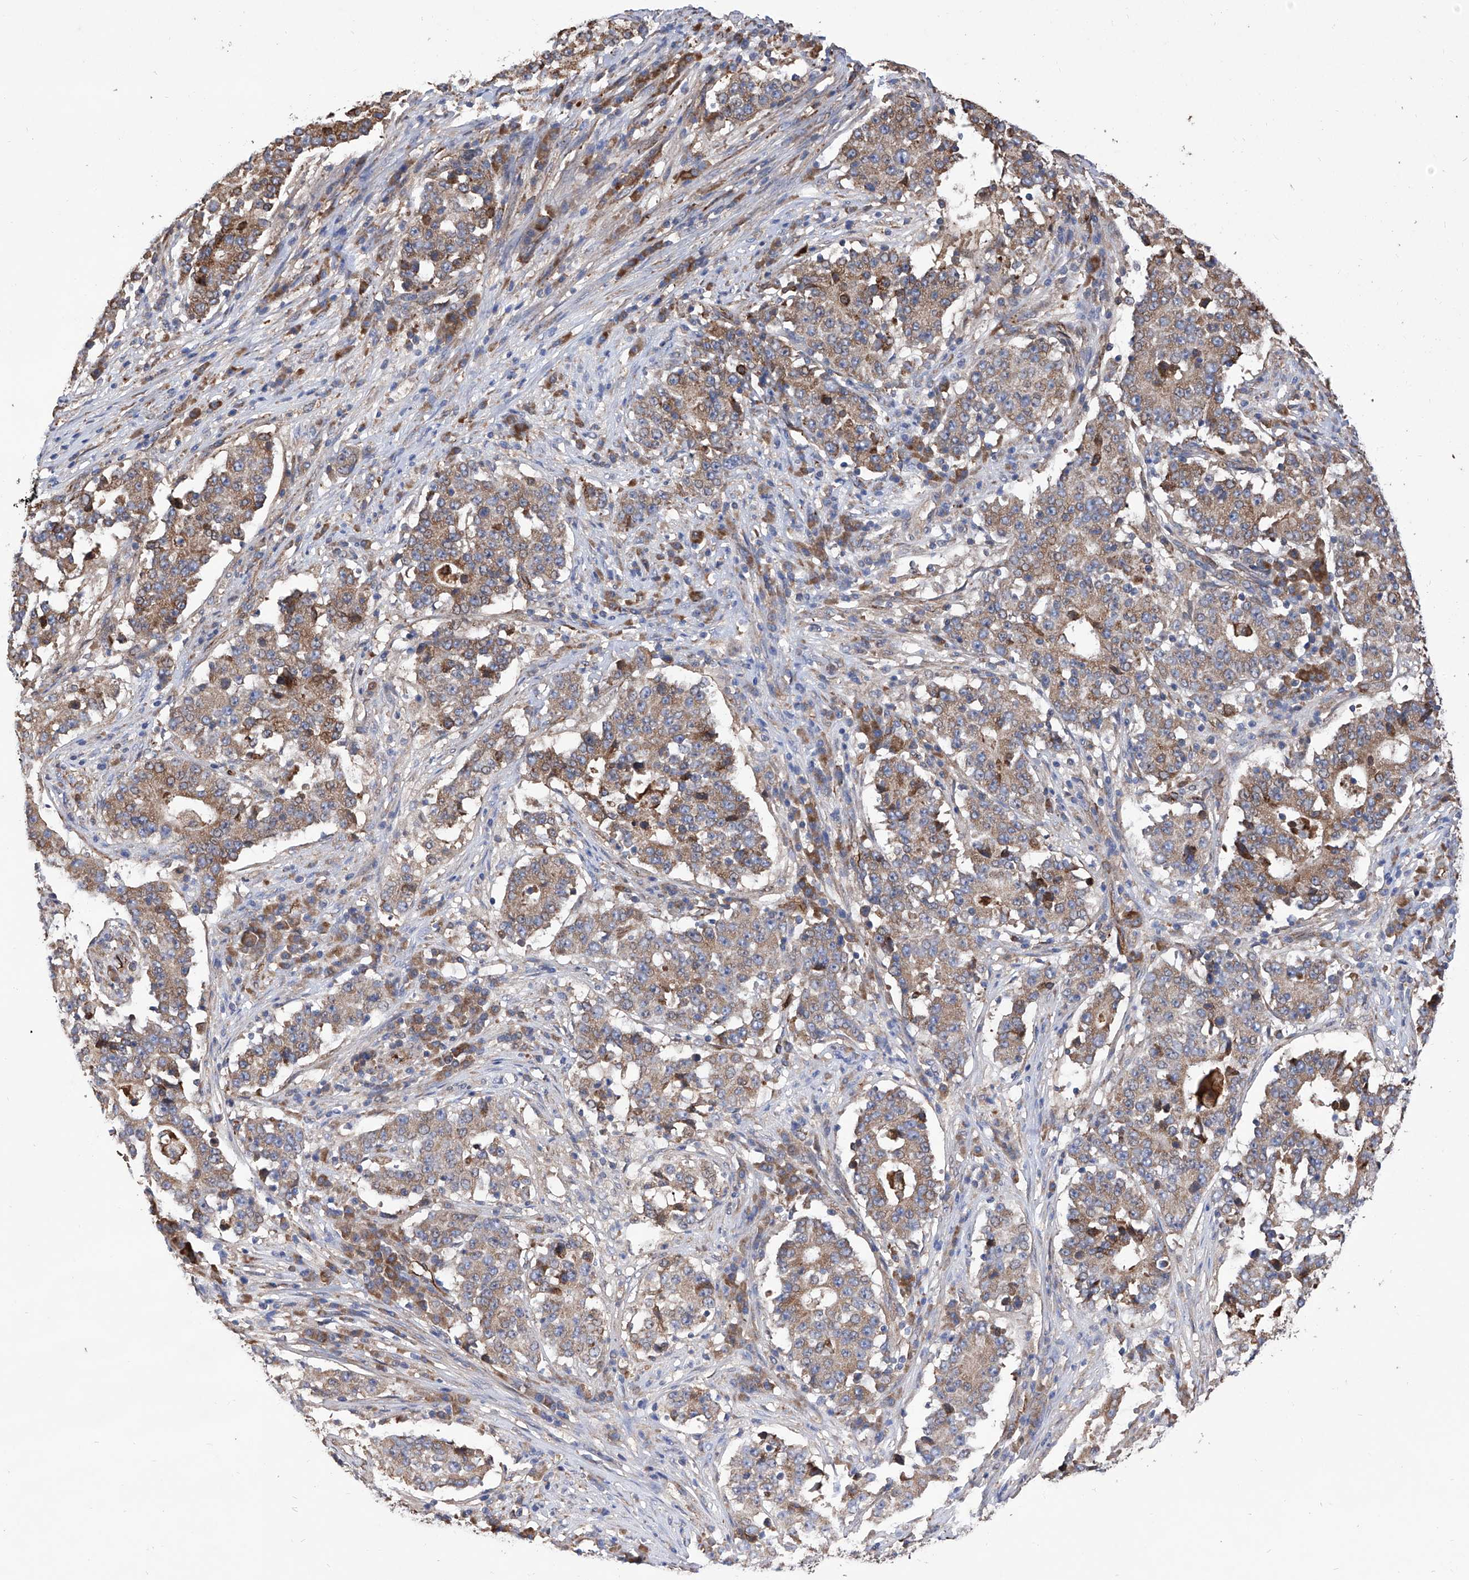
{"staining": {"intensity": "moderate", "quantity": ">75%", "location": "cytoplasmic/membranous"}, "tissue": "stomach cancer", "cell_type": "Tumor cells", "image_type": "cancer", "snomed": [{"axis": "morphology", "description": "Adenocarcinoma, NOS"}, {"axis": "topography", "description": "Stomach"}], "caption": "Protein staining of adenocarcinoma (stomach) tissue displays moderate cytoplasmic/membranous expression in approximately >75% of tumor cells.", "gene": "INPP5B", "patient": {"sex": "male", "age": 59}}